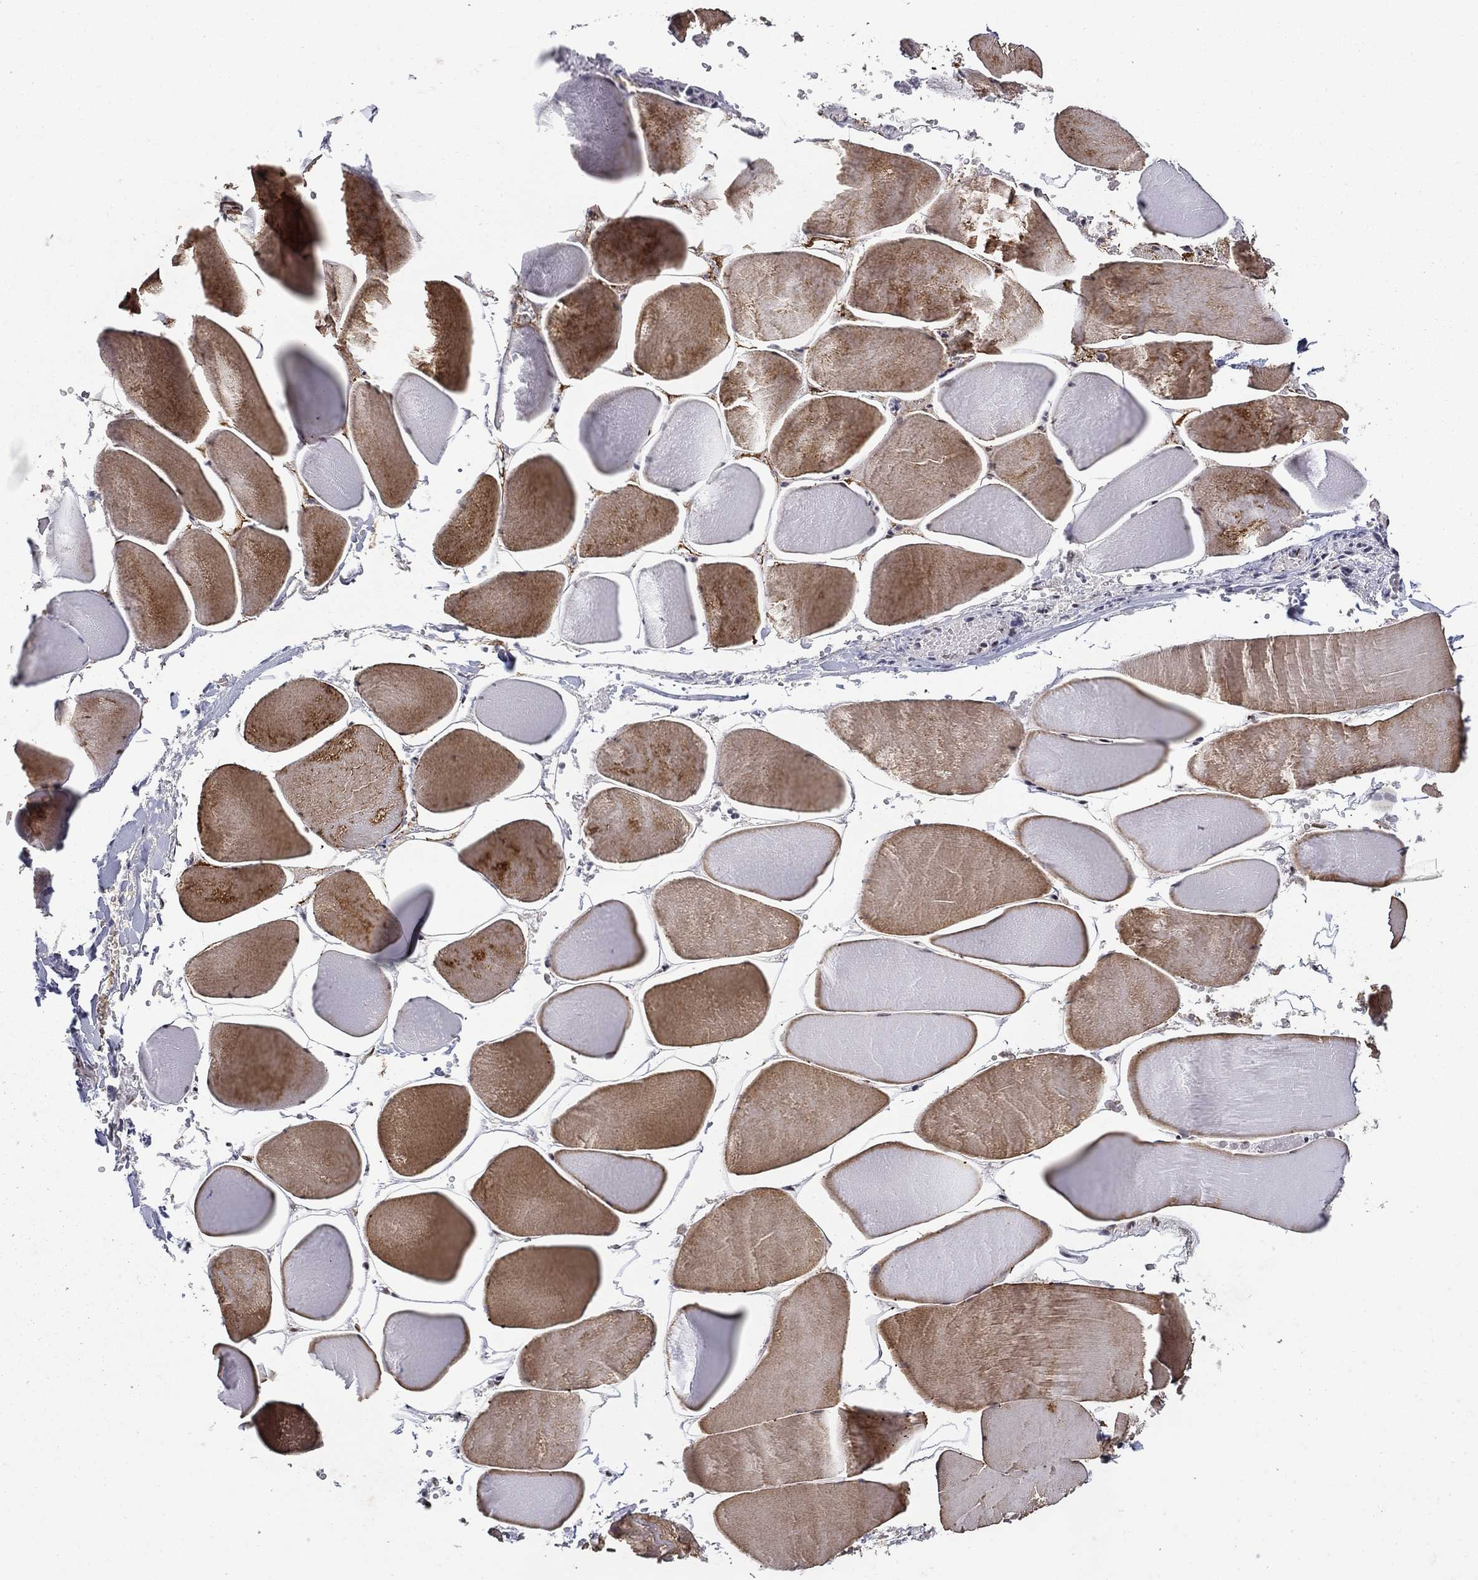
{"staining": {"intensity": "moderate", "quantity": ">75%", "location": "cytoplasmic/membranous"}, "tissue": "skeletal muscle", "cell_type": "Myocytes", "image_type": "normal", "snomed": [{"axis": "morphology", "description": "Normal tissue, NOS"}, {"axis": "morphology", "description": "Malignant melanoma, Metastatic site"}, {"axis": "topography", "description": "Skeletal muscle"}], "caption": "IHC staining of unremarkable skeletal muscle, which exhibits medium levels of moderate cytoplasmic/membranous staining in approximately >75% of myocytes indicating moderate cytoplasmic/membranous protein positivity. The staining was performed using DAB (brown) for protein detection and nuclei were counterstained in hematoxylin (blue).", "gene": "GRIA3", "patient": {"sex": "male", "age": 50}}